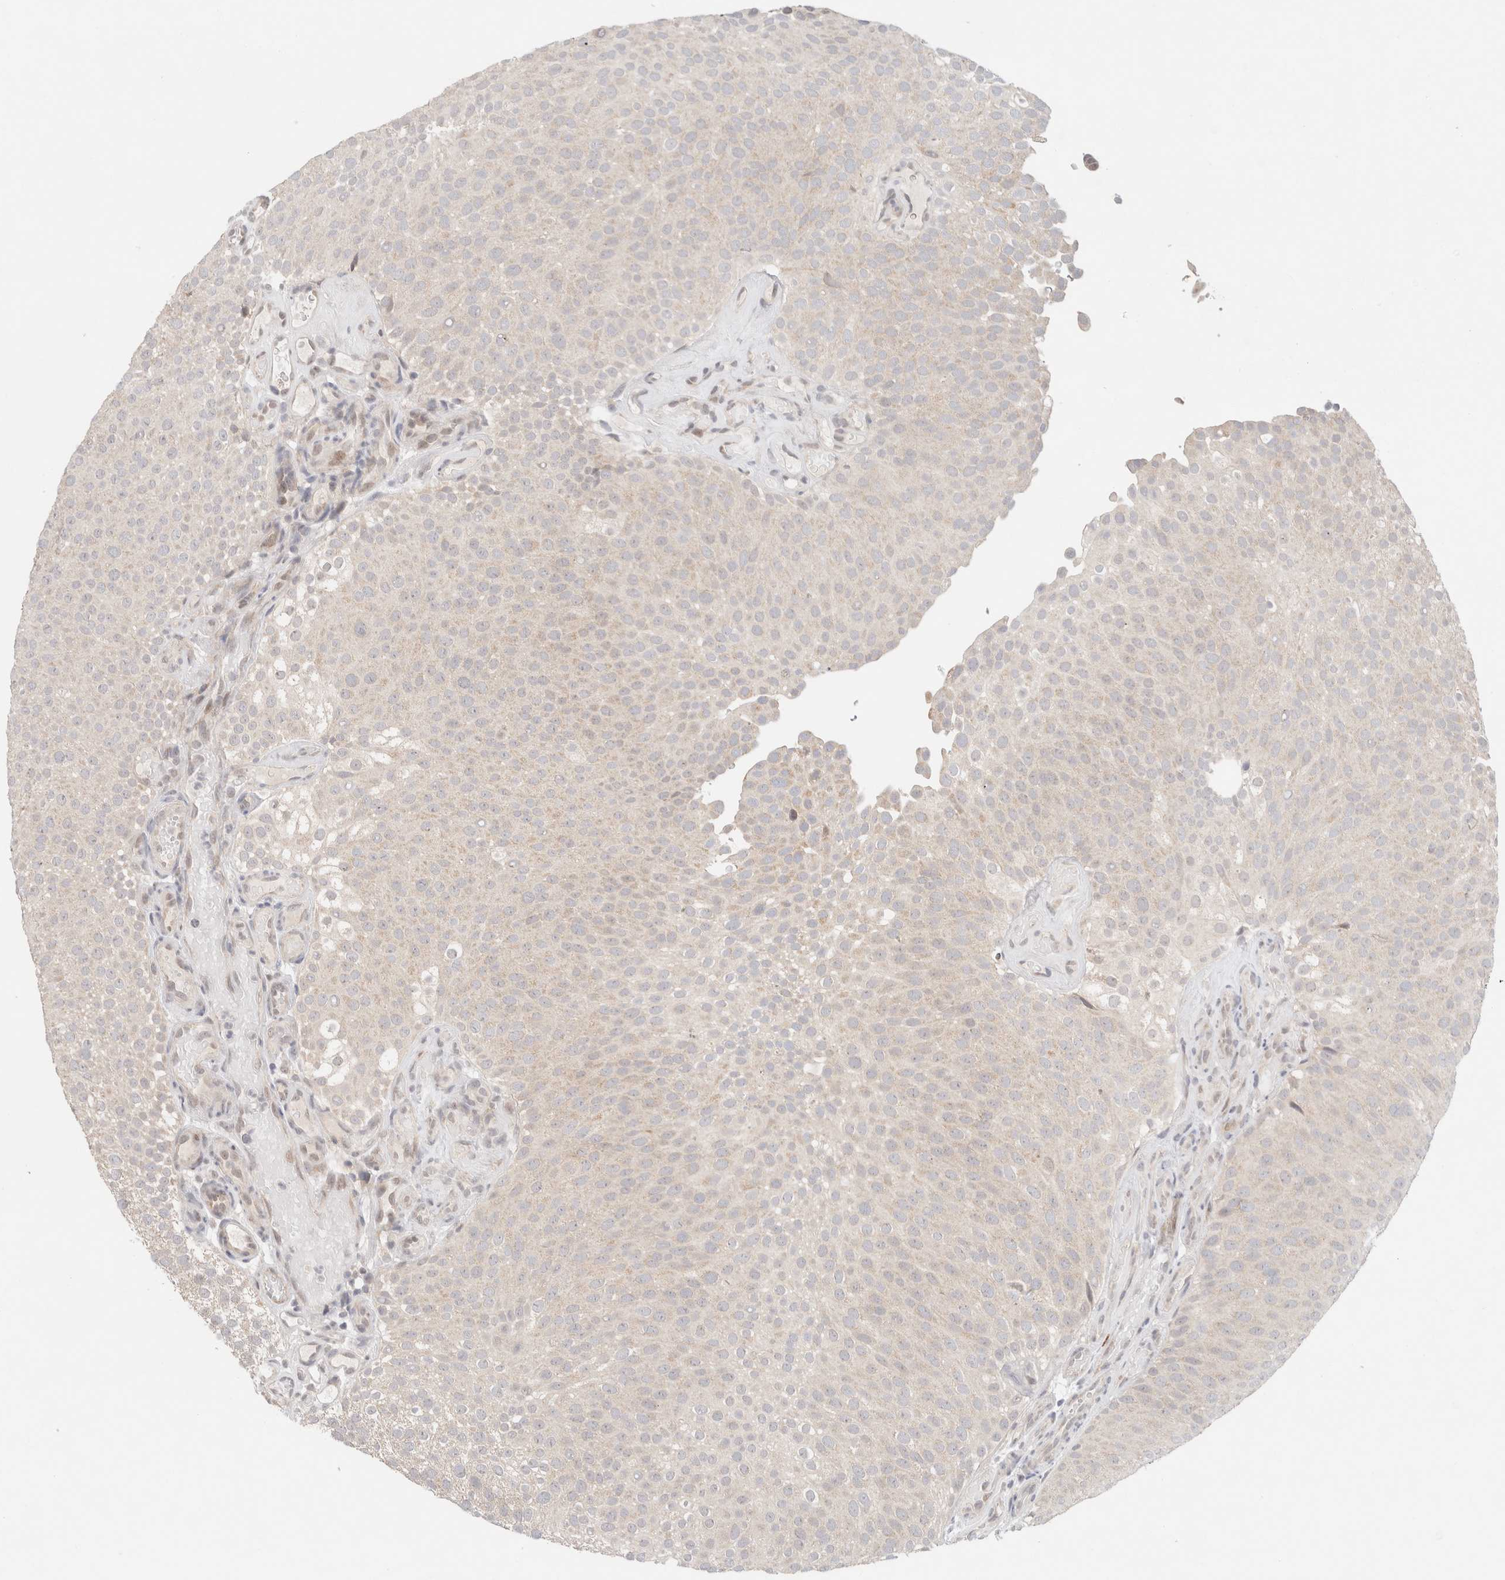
{"staining": {"intensity": "negative", "quantity": "none", "location": "none"}, "tissue": "urothelial cancer", "cell_type": "Tumor cells", "image_type": "cancer", "snomed": [{"axis": "morphology", "description": "Urothelial carcinoma, Low grade"}, {"axis": "topography", "description": "Urinary bladder"}], "caption": "High power microscopy image of an immunohistochemistry histopathology image of low-grade urothelial carcinoma, revealing no significant expression in tumor cells. (Stains: DAB immunohistochemistry (IHC) with hematoxylin counter stain, Microscopy: brightfield microscopy at high magnification).", "gene": "ERI3", "patient": {"sex": "male", "age": 78}}